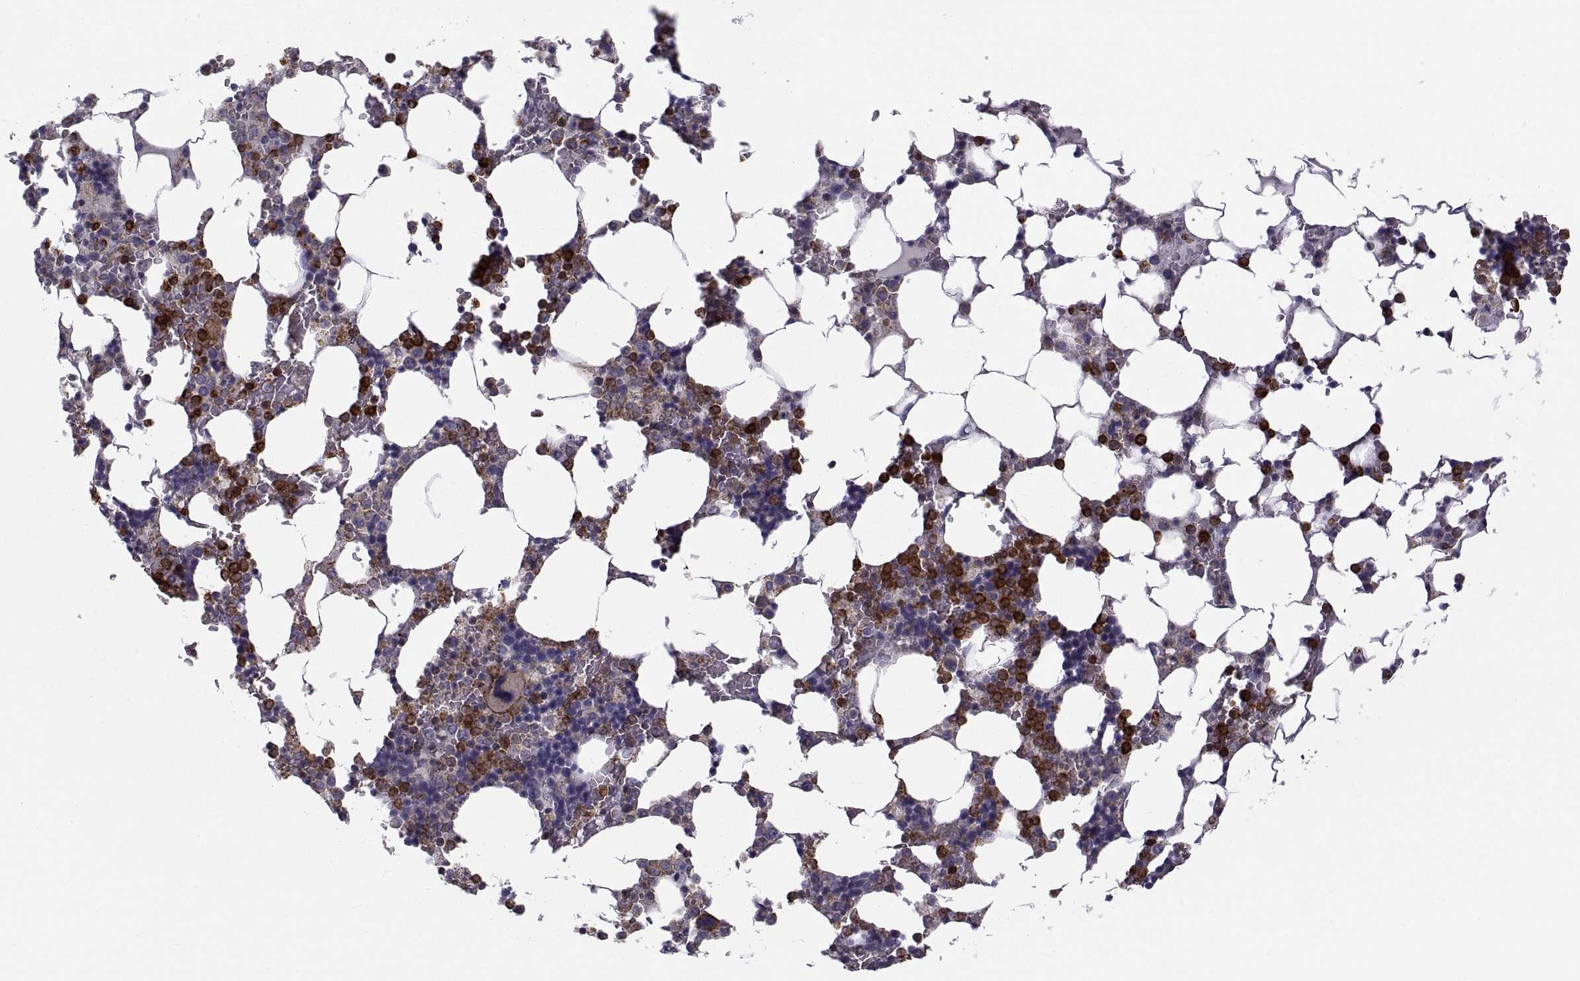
{"staining": {"intensity": "strong", "quantity": "<25%", "location": "cytoplasmic/membranous"}, "tissue": "bone marrow", "cell_type": "Hematopoietic cells", "image_type": "normal", "snomed": [{"axis": "morphology", "description": "Normal tissue, NOS"}, {"axis": "topography", "description": "Bone marrow"}], "caption": "Immunohistochemistry (IHC) image of normal bone marrow: human bone marrow stained using immunohistochemistry displays medium levels of strong protein expression localized specifically in the cytoplasmic/membranous of hematopoietic cells, appearing as a cytoplasmic/membranous brown color.", "gene": "MYH9", "patient": {"sex": "male", "age": 51}}